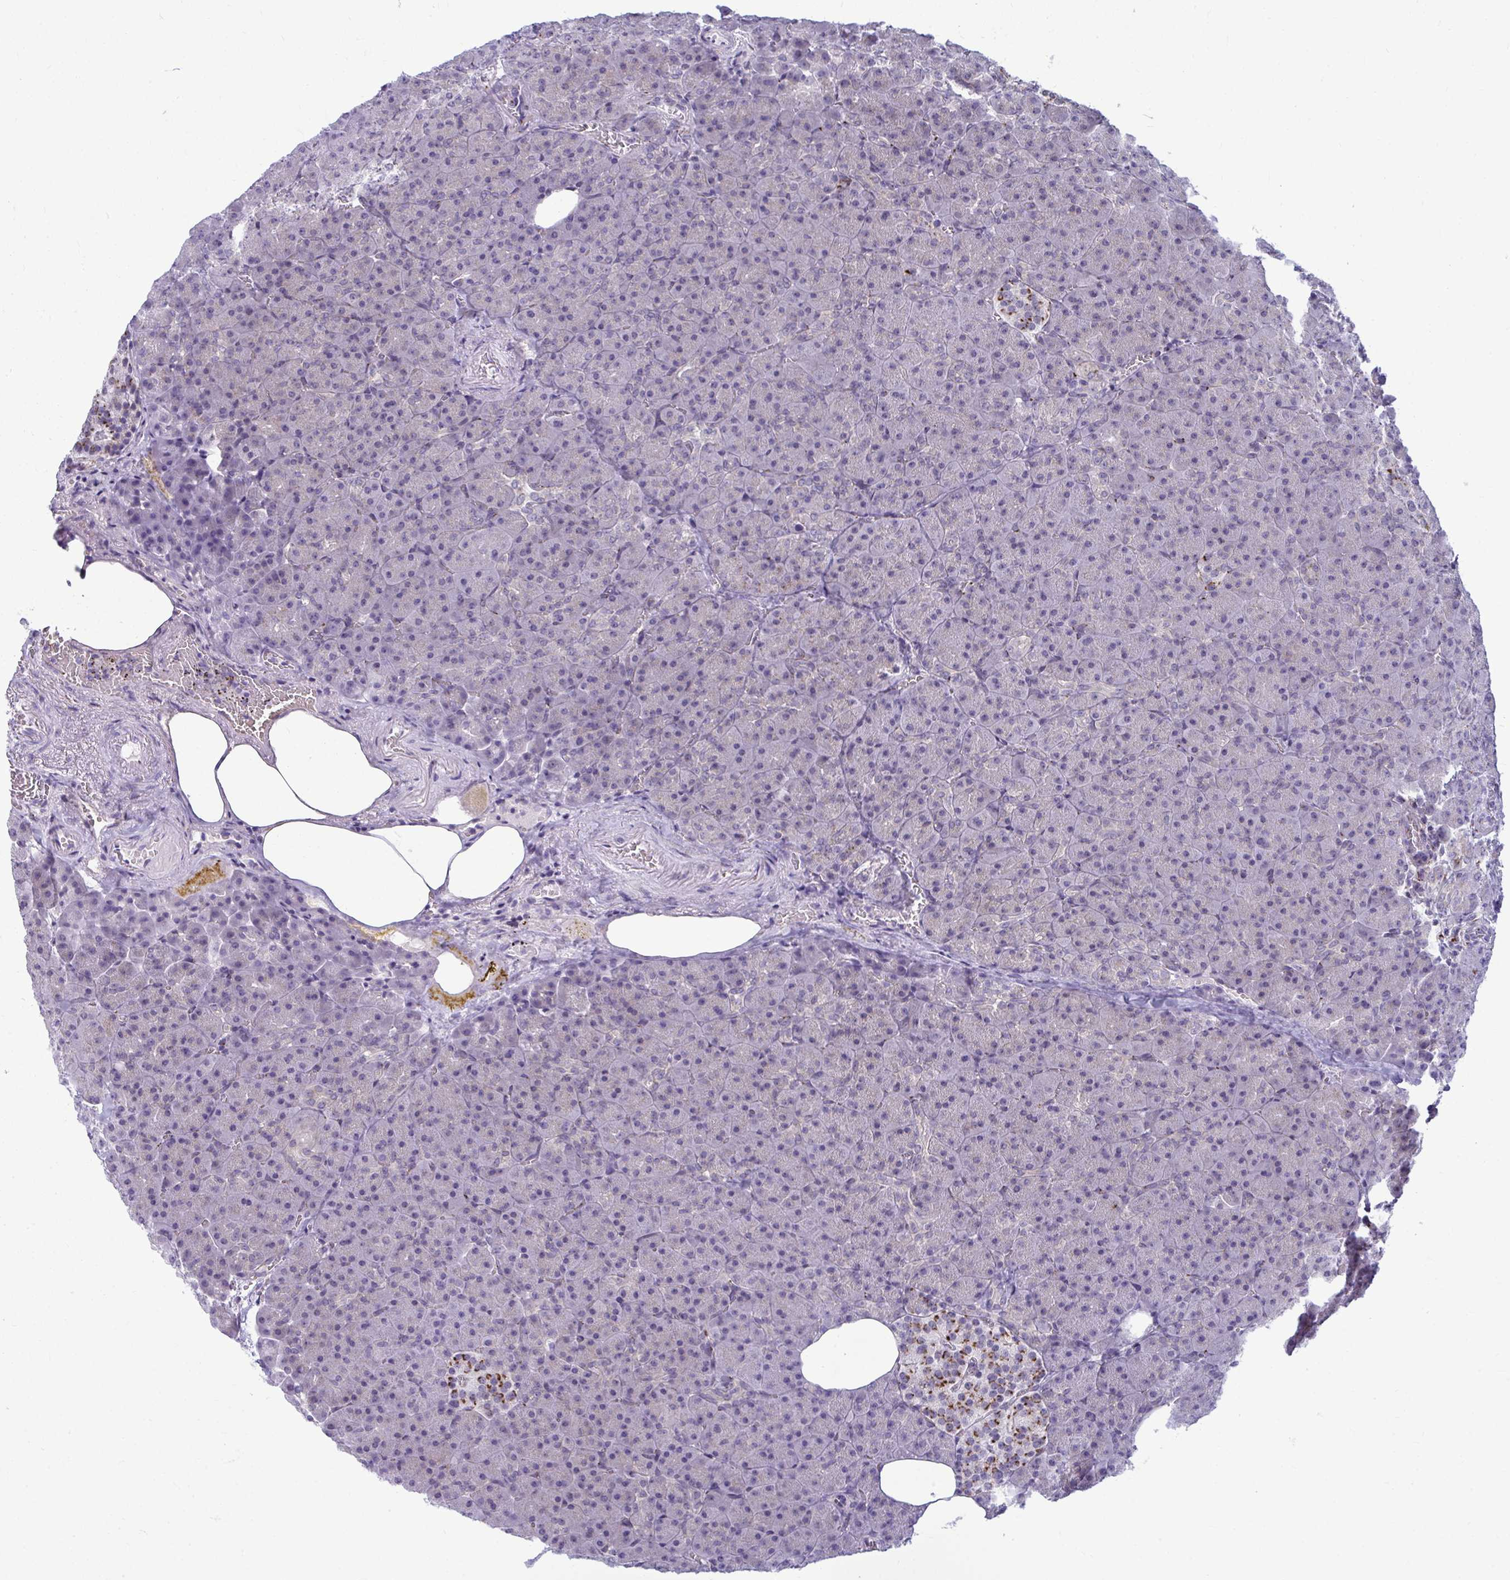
{"staining": {"intensity": "negative", "quantity": "none", "location": "none"}, "tissue": "pancreas", "cell_type": "Exocrine glandular cells", "image_type": "normal", "snomed": [{"axis": "morphology", "description": "Normal tissue, NOS"}, {"axis": "topography", "description": "Pancreas"}], "caption": "The photomicrograph displays no staining of exocrine glandular cells in benign pancreas. (DAB (3,3'-diaminobenzidine) IHC, high magnification).", "gene": "DTX4", "patient": {"sex": "female", "age": 74}}